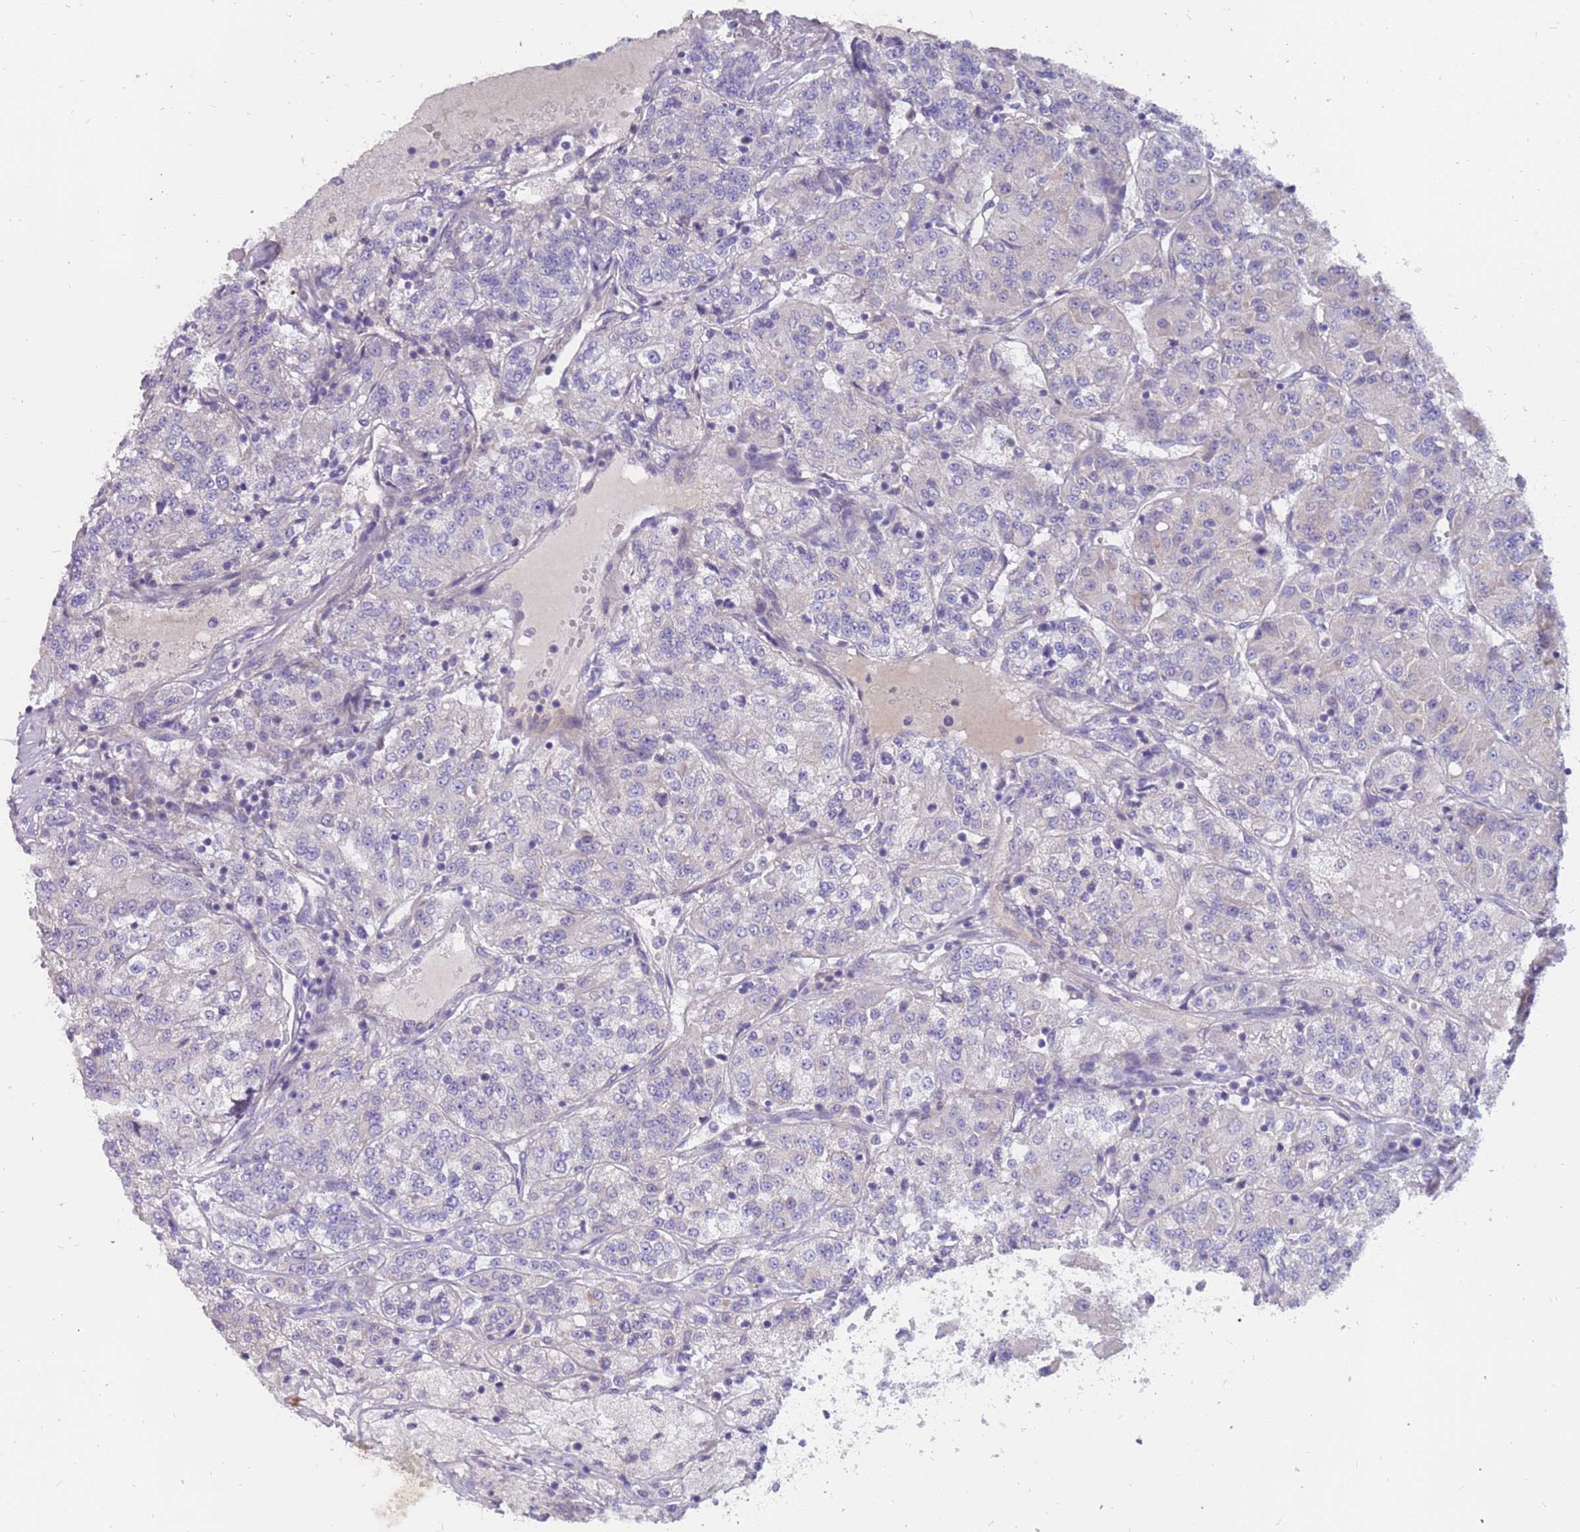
{"staining": {"intensity": "negative", "quantity": "none", "location": "none"}, "tissue": "renal cancer", "cell_type": "Tumor cells", "image_type": "cancer", "snomed": [{"axis": "morphology", "description": "Adenocarcinoma, NOS"}, {"axis": "topography", "description": "Kidney"}], "caption": "An image of human renal cancer is negative for staining in tumor cells.", "gene": "ZNF746", "patient": {"sex": "female", "age": 63}}